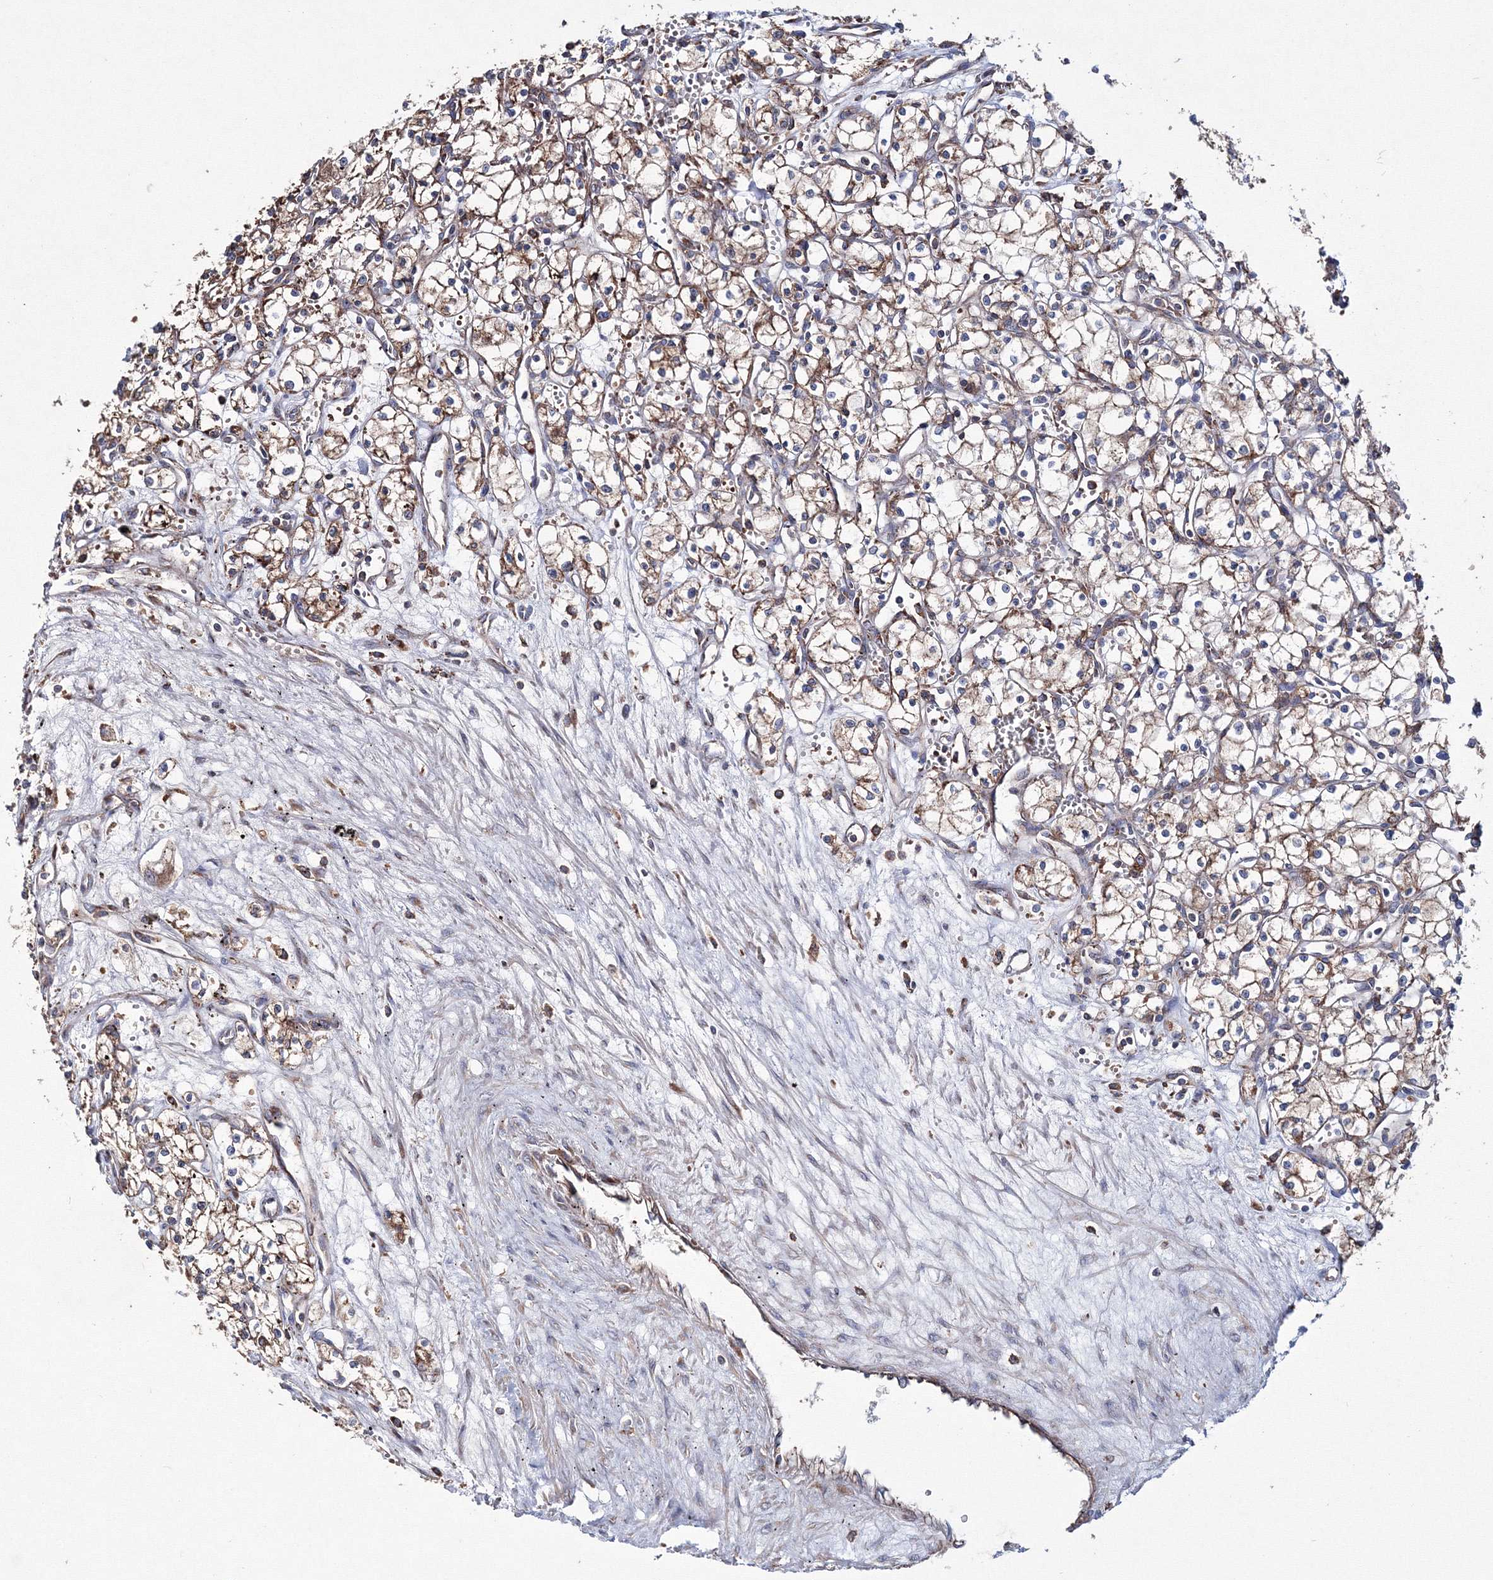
{"staining": {"intensity": "weak", "quantity": ">75%", "location": "cytoplasmic/membranous"}, "tissue": "renal cancer", "cell_type": "Tumor cells", "image_type": "cancer", "snomed": [{"axis": "morphology", "description": "Adenocarcinoma, NOS"}, {"axis": "topography", "description": "Kidney"}], "caption": "Tumor cells reveal low levels of weak cytoplasmic/membranous staining in approximately >75% of cells in renal cancer. Ihc stains the protein of interest in brown and the nuclei are stained blue.", "gene": "VPS8", "patient": {"sex": "male", "age": 59}}